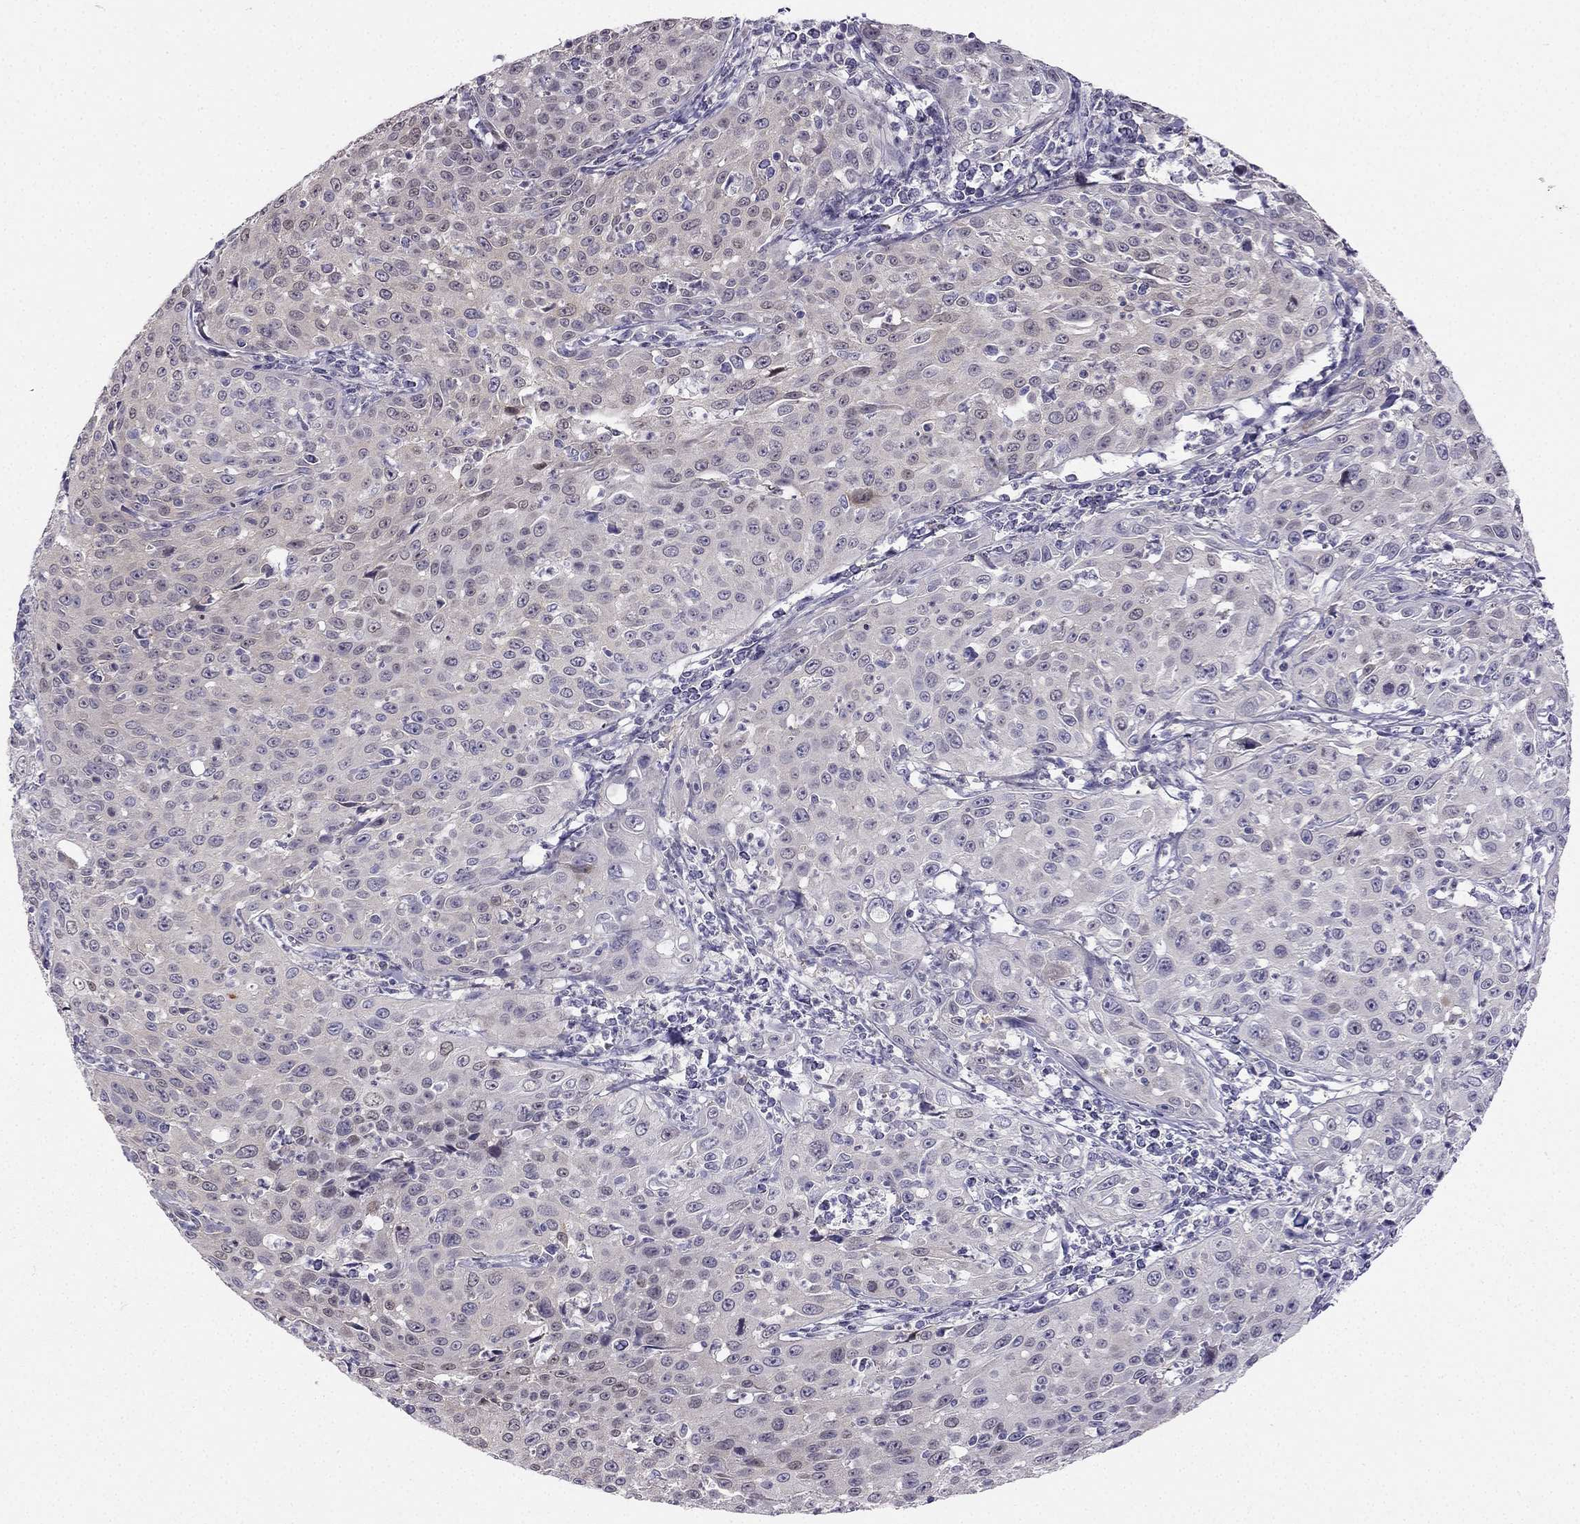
{"staining": {"intensity": "weak", "quantity": "<25%", "location": "nuclear"}, "tissue": "cervical cancer", "cell_type": "Tumor cells", "image_type": "cancer", "snomed": [{"axis": "morphology", "description": "Squamous cell carcinoma, NOS"}, {"axis": "topography", "description": "Cervix"}], "caption": "Cervical cancer (squamous cell carcinoma) was stained to show a protein in brown. There is no significant staining in tumor cells. (DAB IHC, high magnification).", "gene": "RSPH14", "patient": {"sex": "female", "age": 26}}